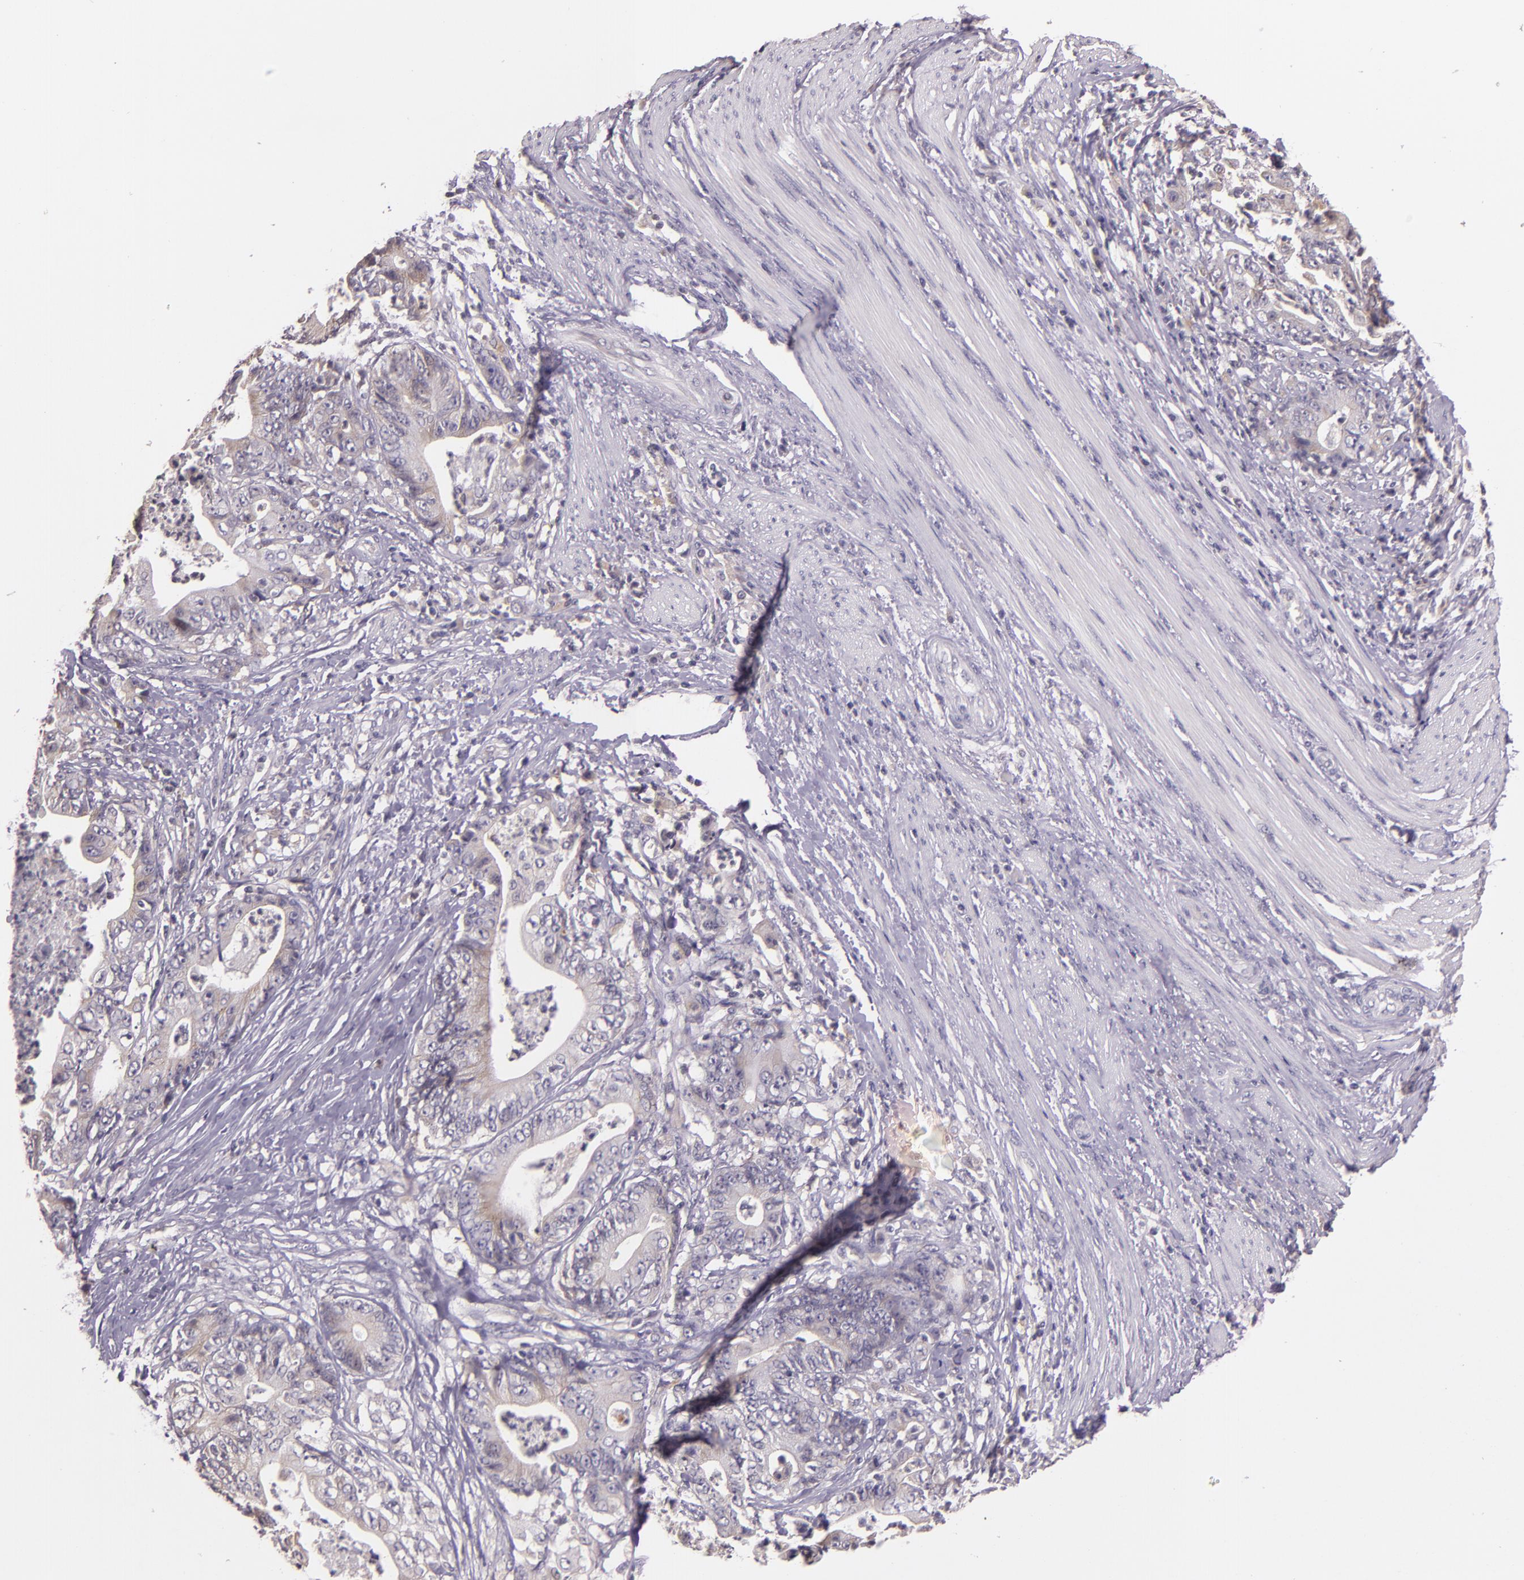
{"staining": {"intensity": "negative", "quantity": "none", "location": "none"}, "tissue": "stomach cancer", "cell_type": "Tumor cells", "image_type": "cancer", "snomed": [{"axis": "morphology", "description": "Adenocarcinoma, NOS"}, {"axis": "topography", "description": "Stomach, lower"}], "caption": "There is no significant staining in tumor cells of stomach adenocarcinoma.", "gene": "ARMH4", "patient": {"sex": "female", "age": 86}}